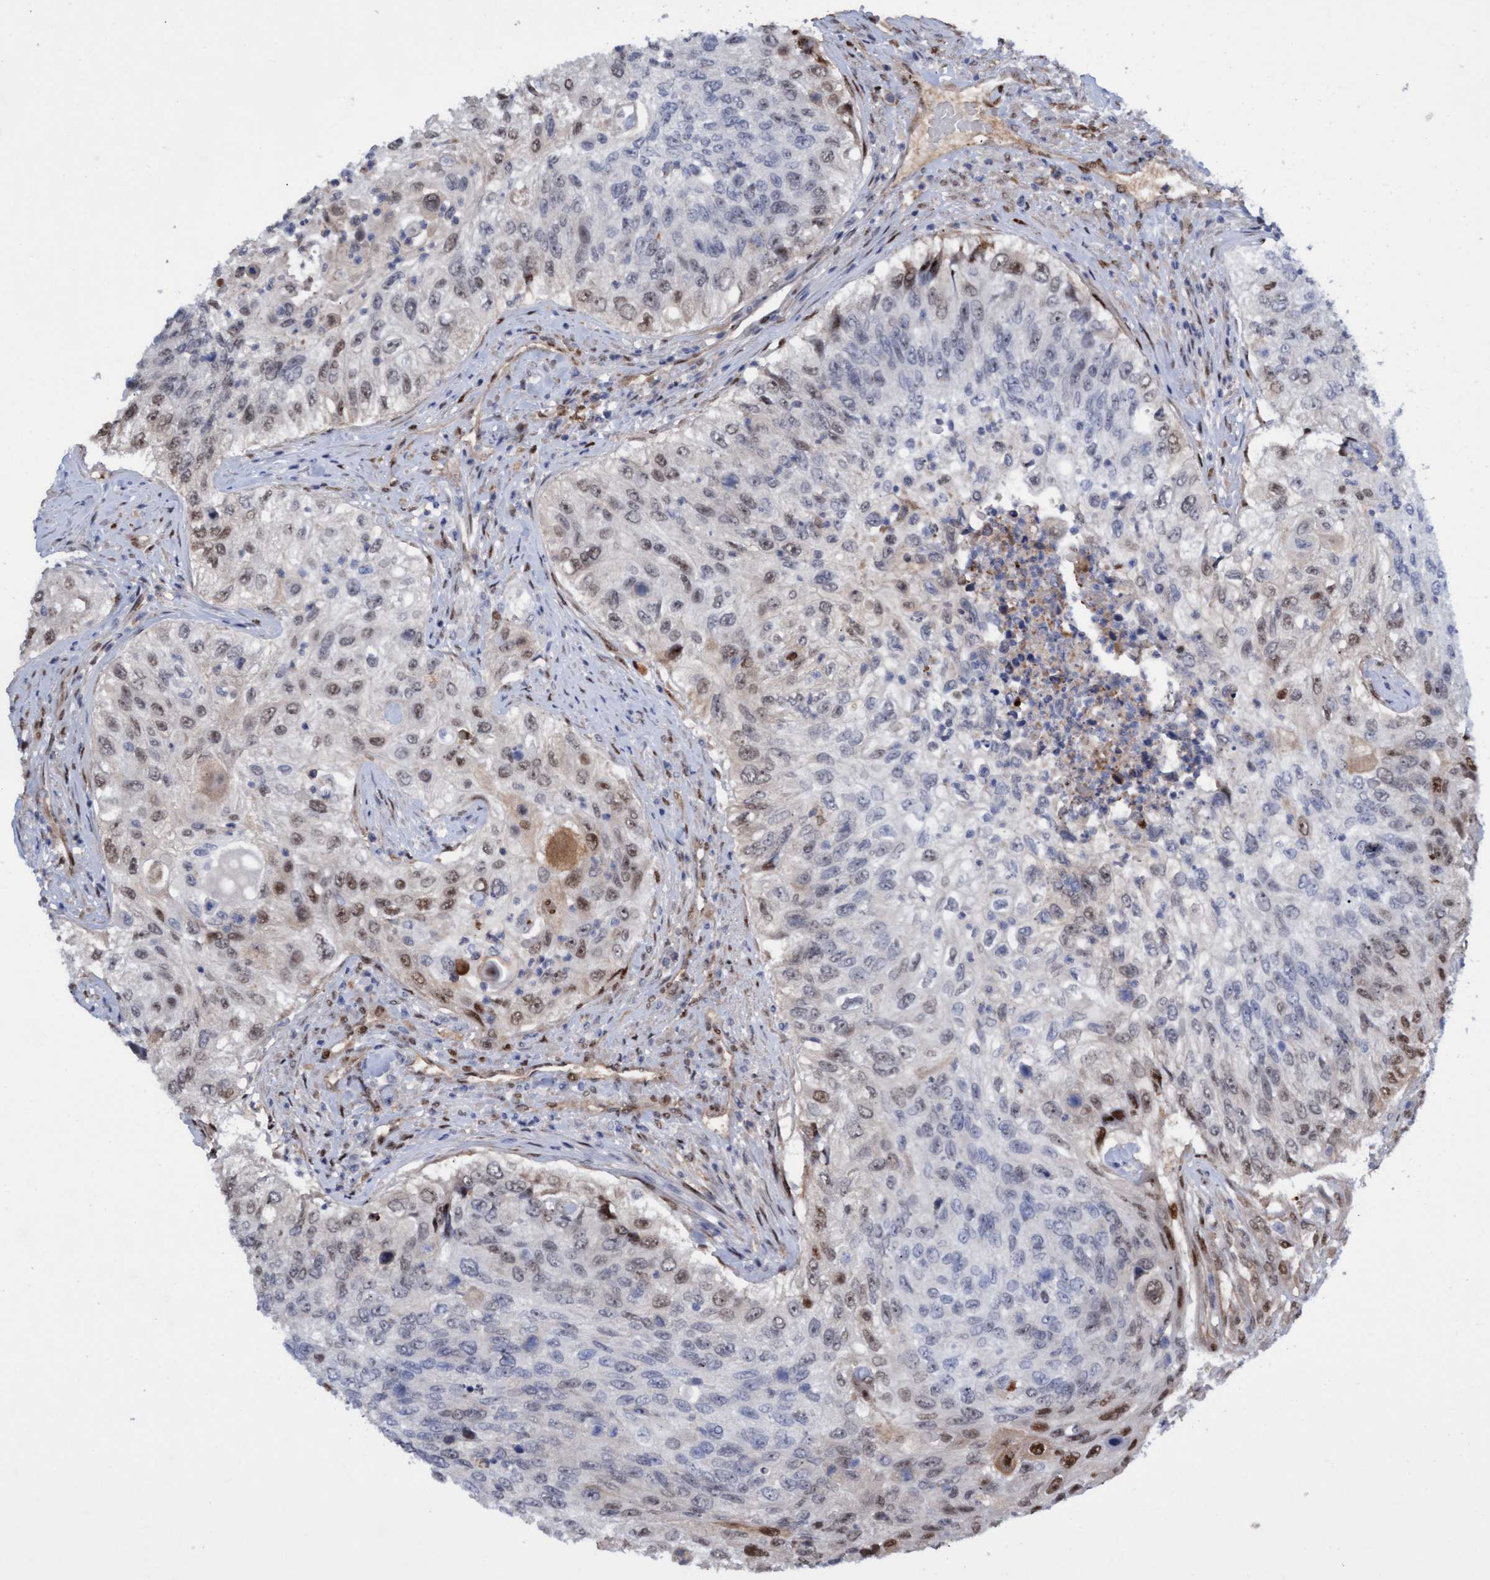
{"staining": {"intensity": "moderate", "quantity": "<25%", "location": "nuclear"}, "tissue": "urothelial cancer", "cell_type": "Tumor cells", "image_type": "cancer", "snomed": [{"axis": "morphology", "description": "Urothelial carcinoma, High grade"}, {"axis": "topography", "description": "Urinary bladder"}], "caption": "Tumor cells demonstrate low levels of moderate nuclear positivity in about <25% of cells in urothelial cancer. Using DAB (3,3'-diaminobenzidine) (brown) and hematoxylin (blue) stains, captured at high magnification using brightfield microscopy.", "gene": "PINX1", "patient": {"sex": "female", "age": 60}}